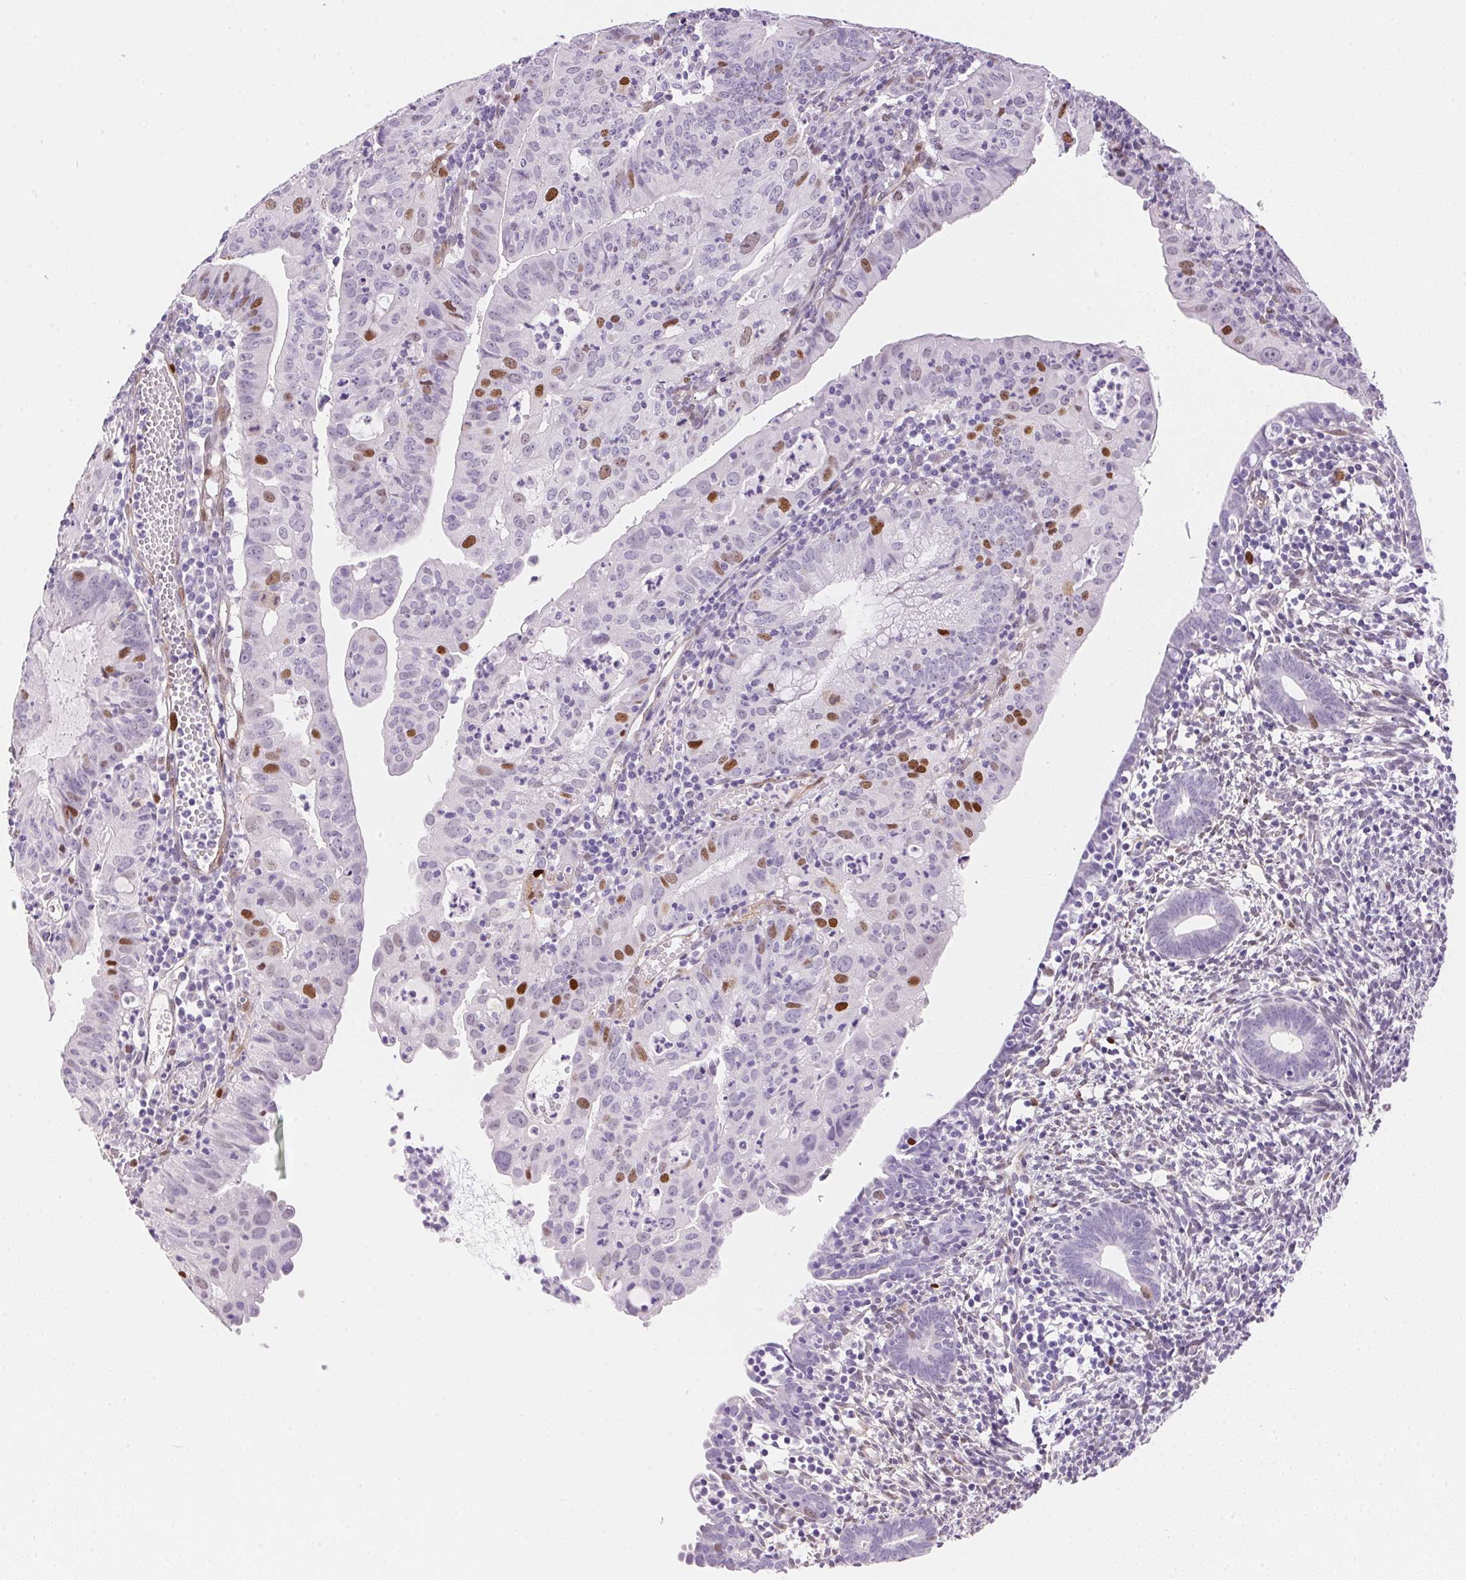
{"staining": {"intensity": "strong", "quantity": "<25%", "location": "nuclear"}, "tissue": "endometrial cancer", "cell_type": "Tumor cells", "image_type": "cancer", "snomed": [{"axis": "morphology", "description": "Adenocarcinoma, NOS"}, {"axis": "topography", "description": "Endometrium"}], "caption": "A histopathology image showing strong nuclear expression in about <25% of tumor cells in endometrial cancer (adenocarcinoma), as visualized by brown immunohistochemical staining.", "gene": "SMTN", "patient": {"sex": "female", "age": 60}}